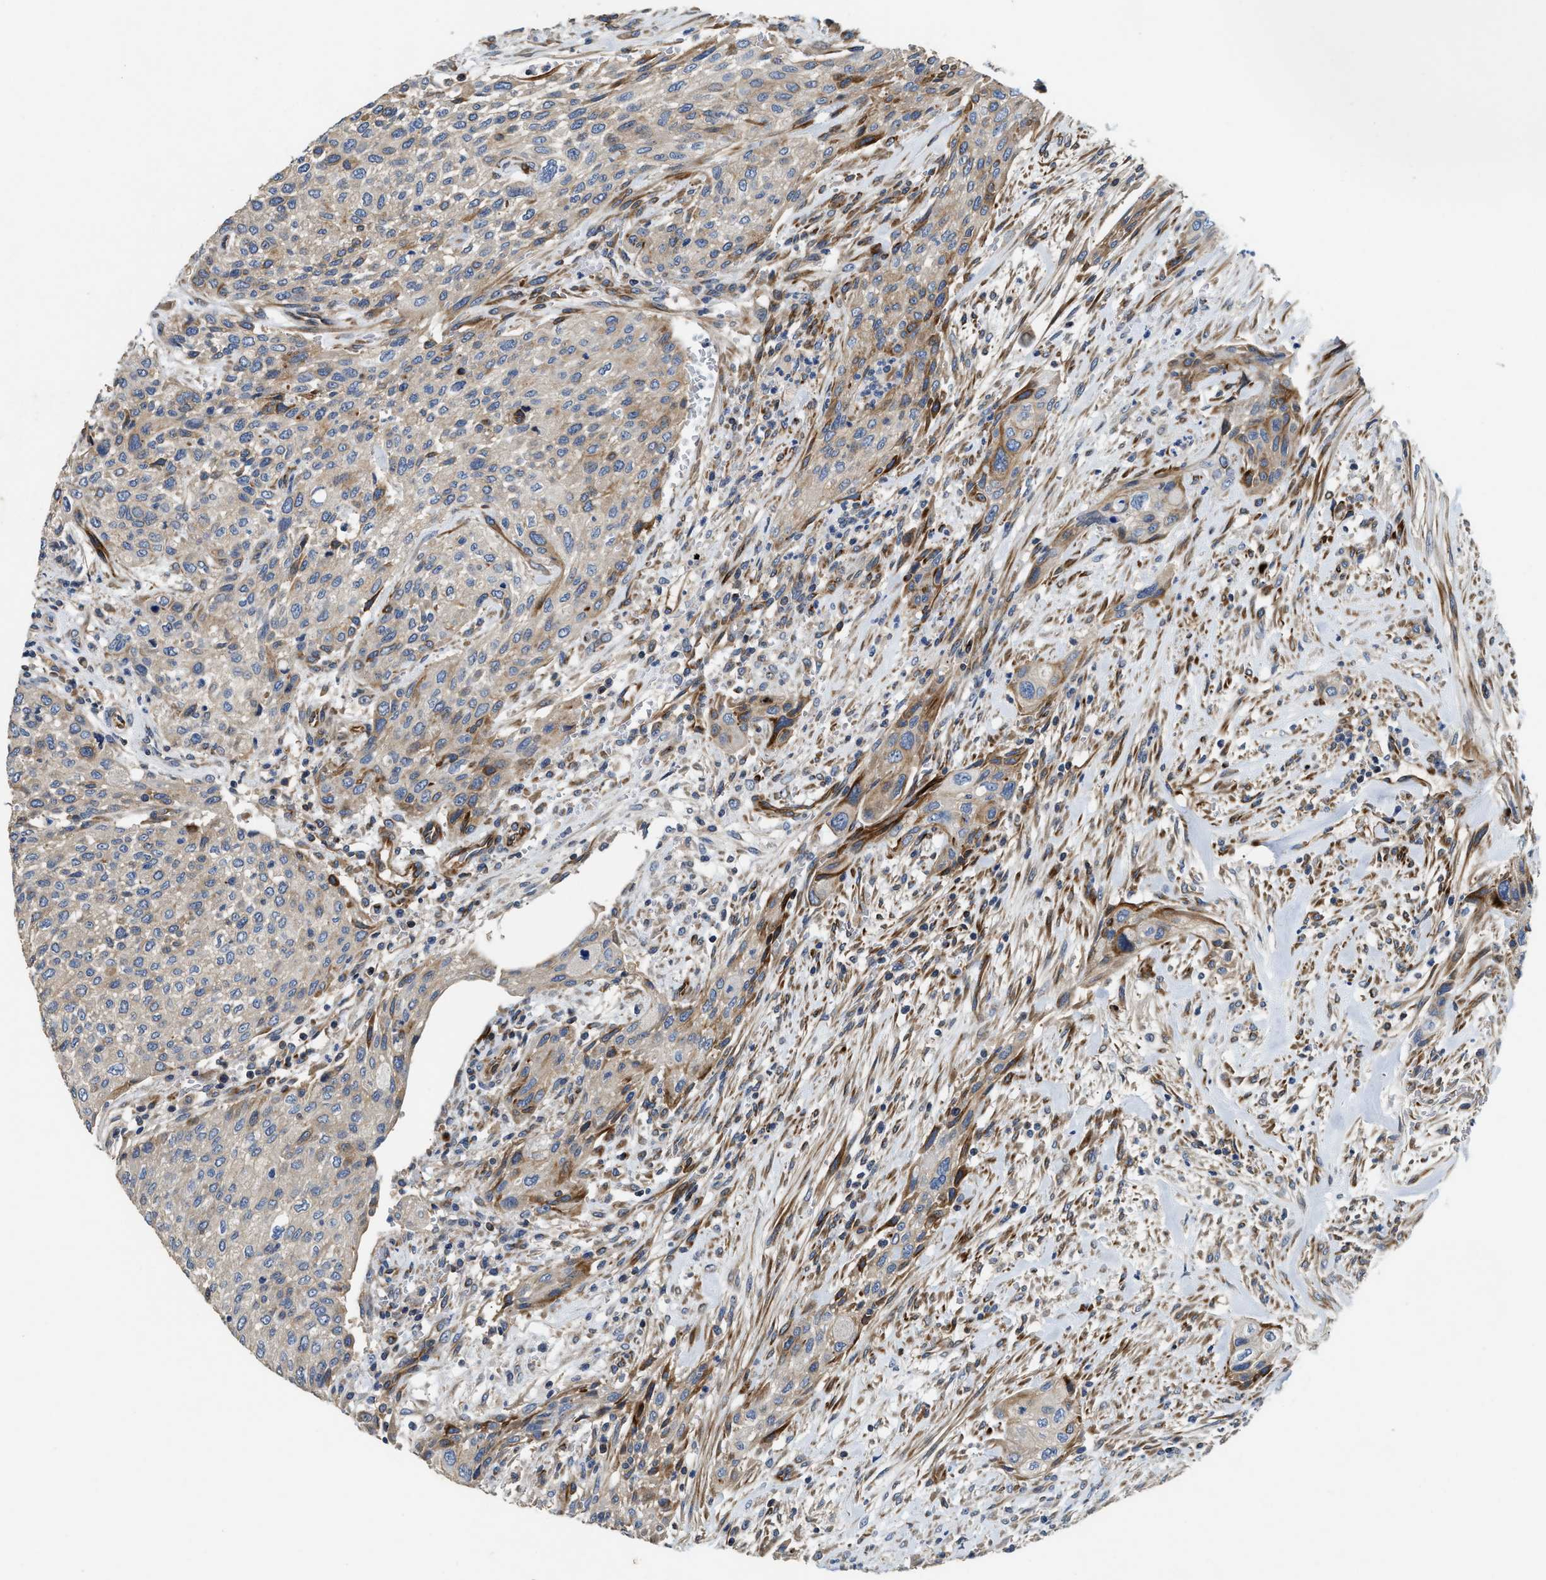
{"staining": {"intensity": "moderate", "quantity": "<25%", "location": "cytoplasmic/membranous"}, "tissue": "urothelial cancer", "cell_type": "Tumor cells", "image_type": "cancer", "snomed": [{"axis": "morphology", "description": "Urothelial carcinoma, Low grade"}, {"axis": "morphology", "description": "Urothelial carcinoma, High grade"}, {"axis": "topography", "description": "Urinary bladder"}], "caption": "Tumor cells display low levels of moderate cytoplasmic/membranous staining in about <25% of cells in human urothelial carcinoma (low-grade). (DAB (3,3'-diaminobenzidine) IHC with brightfield microscopy, high magnification).", "gene": "IL17RC", "patient": {"sex": "male", "age": 35}}